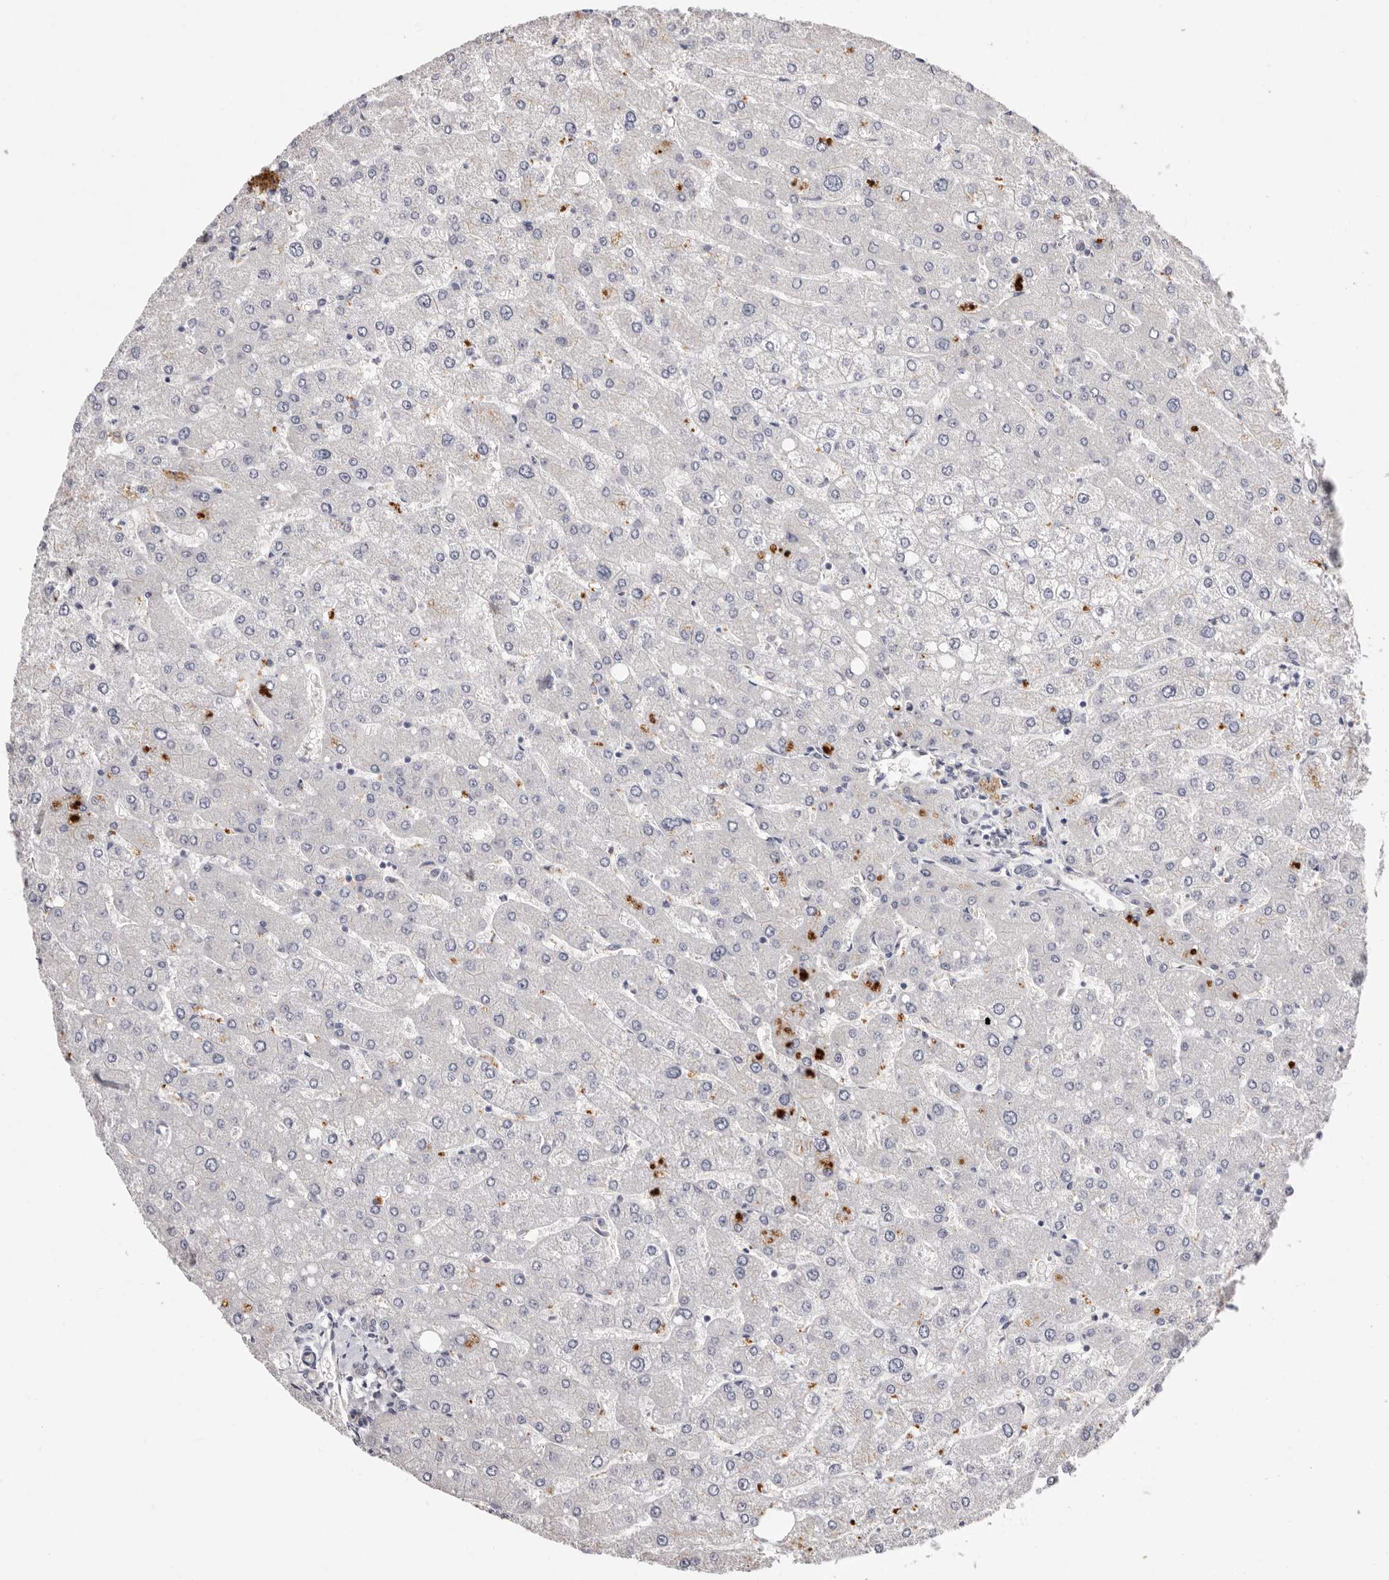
{"staining": {"intensity": "negative", "quantity": "none", "location": "none"}, "tissue": "liver", "cell_type": "Cholangiocytes", "image_type": "normal", "snomed": [{"axis": "morphology", "description": "Normal tissue, NOS"}, {"axis": "topography", "description": "Liver"}], "caption": "IHC histopathology image of benign liver: human liver stained with DAB (3,3'-diaminobenzidine) shows no significant protein expression in cholangiocytes. (DAB immunohistochemistry, high magnification).", "gene": "FAM167B", "patient": {"sex": "male", "age": 55}}